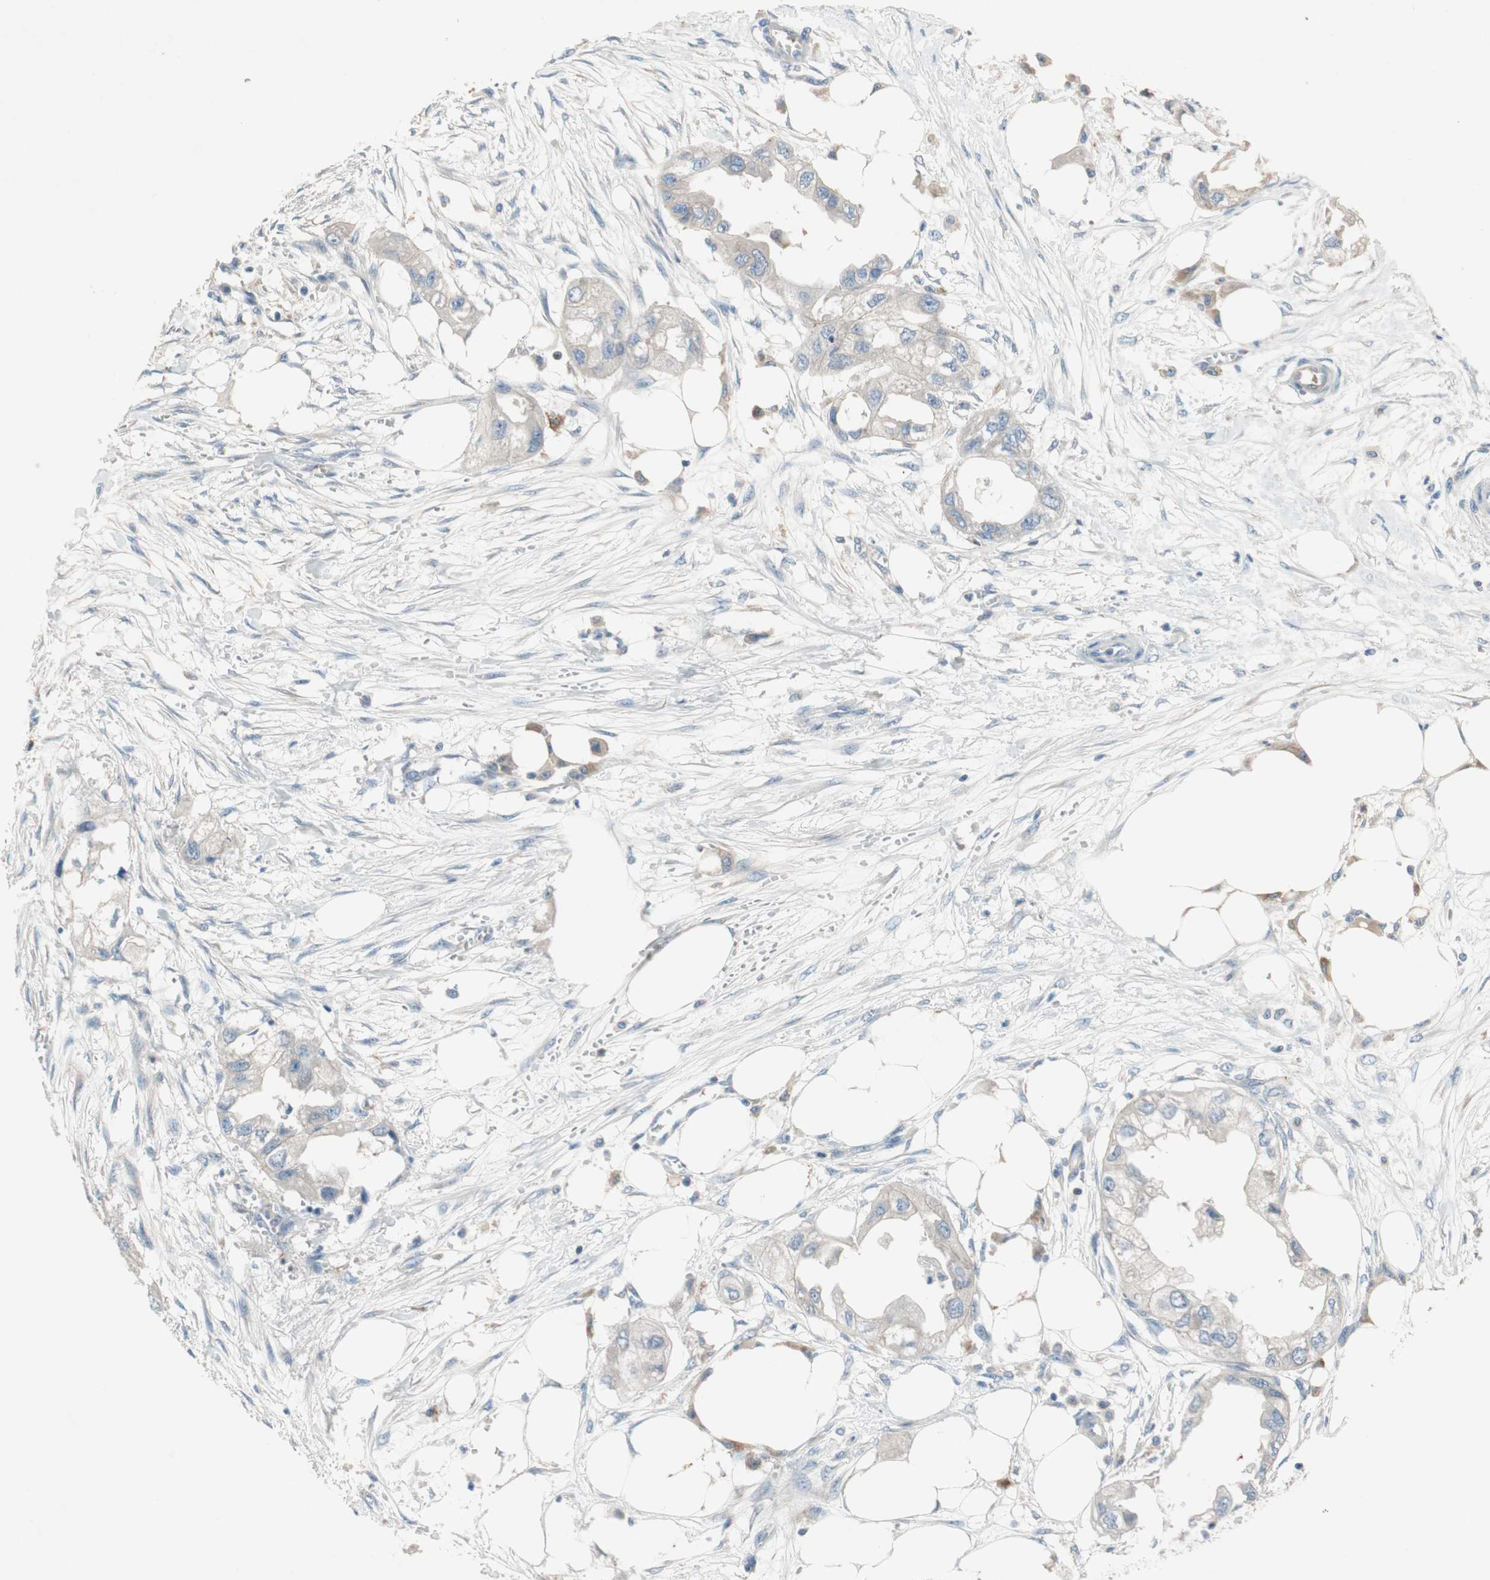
{"staining": {"intensity": "negative", "quantity": "none", "location": "none"}, "tissue": "endometrial cancer", "cell_type": "Tumor cells", "image_type": "cancer", "snomed": [{"axis": "morphology", "description": "Adenocarcinoma, NOS"}, {"axis": "topography", "description": "Endometrium"}], "caption": "Endometrial cancer was stained to show a protein in brown. There is no significant expression in tumor cells.", "gene": "GLUL", "patient": {"sex": "female", "age": 67}}